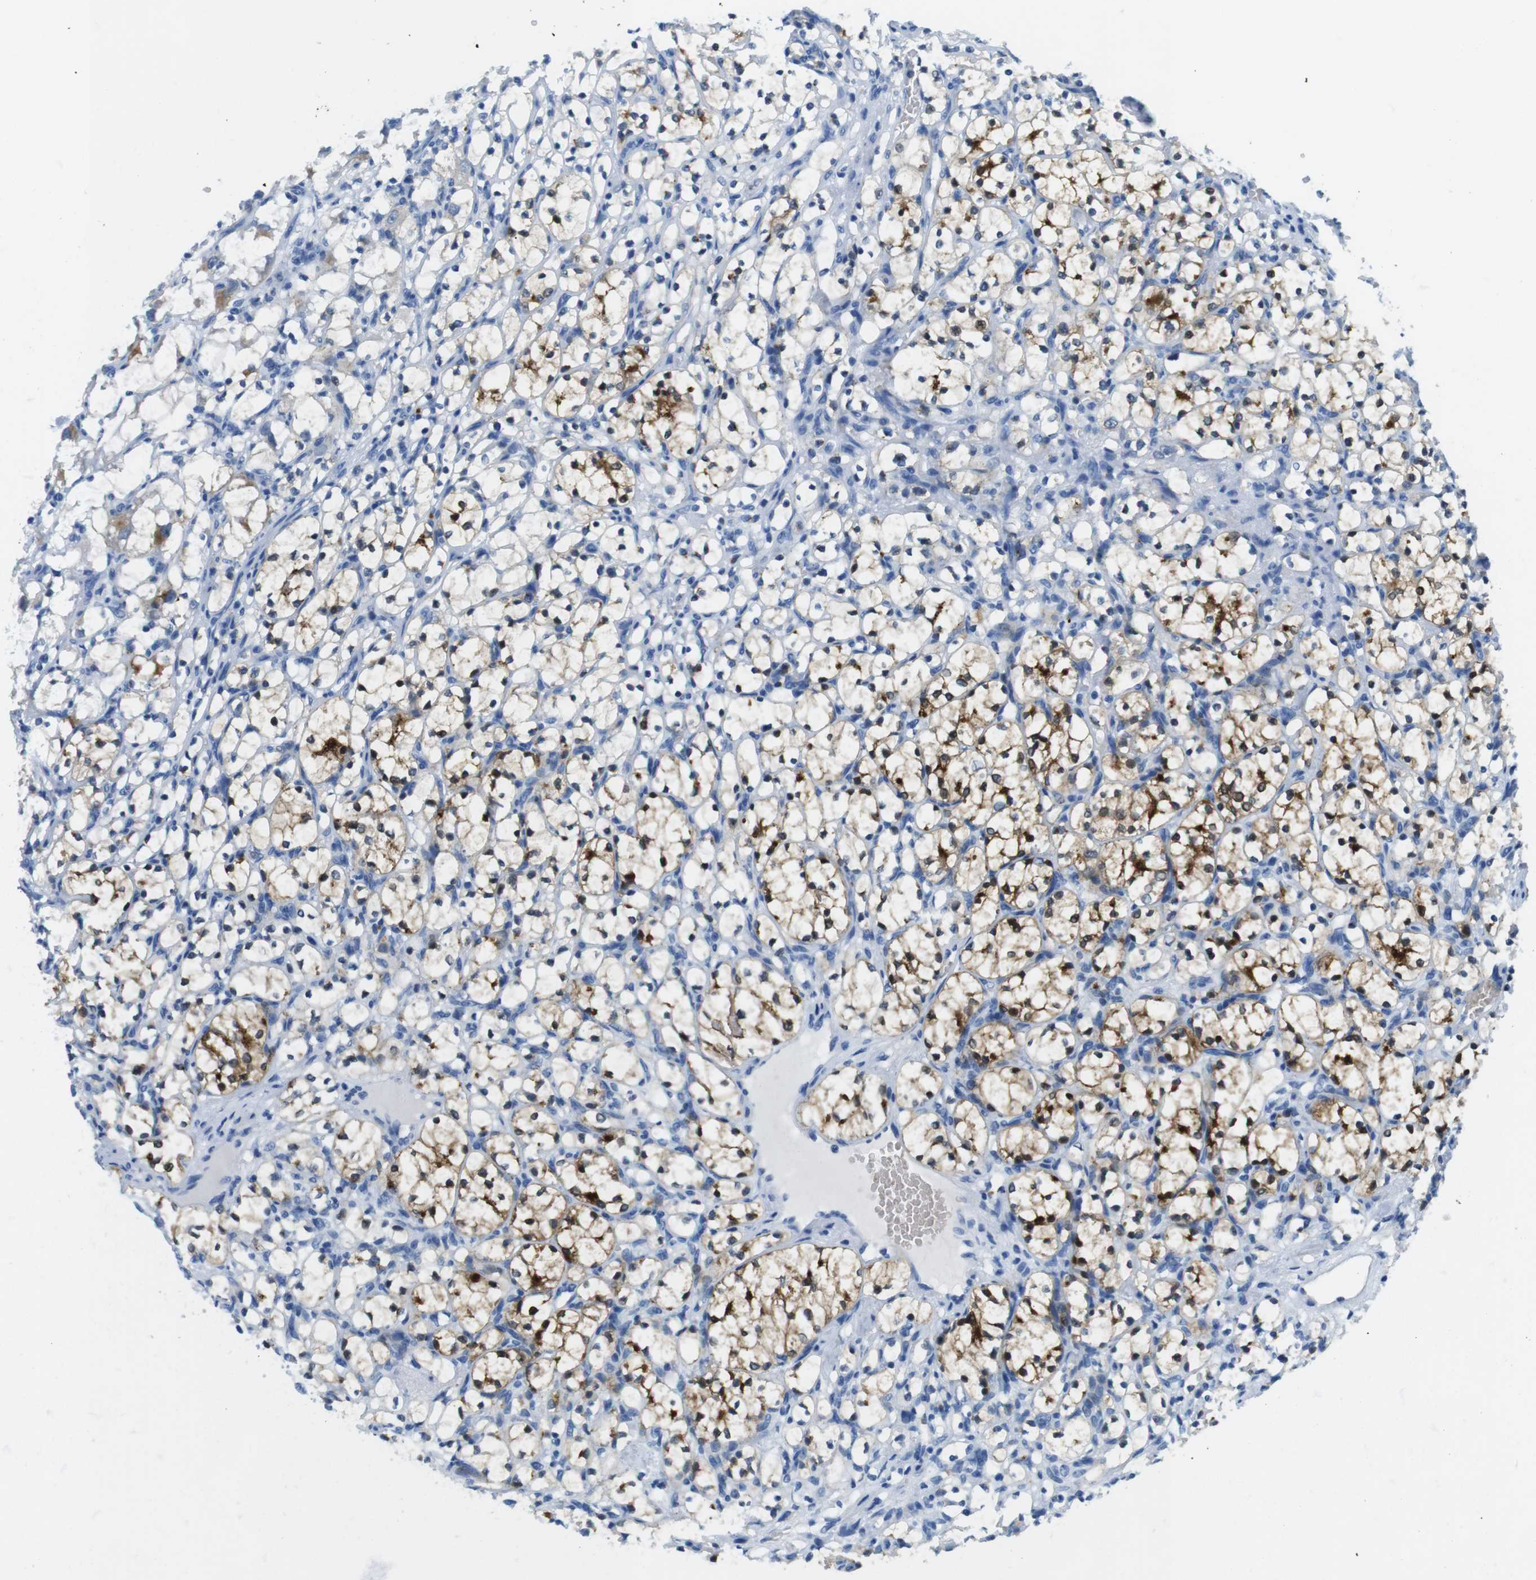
{"staining": {"intensity": "moderate", "quantity": "25%-75%", "location": "cytoplasmic/membranous"}, "tissue": "renal cancer", "cell_type": "Tumor cells", "image_type": "cancer", "snomed": [{"axis": "morphology", "description": "Adenocarcinoma, NOS"}, {"axis": "topography", "description": "Kidney"}], "caption": "Adenocarcinoma (renal) stained with a protein marker demonstrates moderate staining in tumor cells.", "gene": "TFAP2C", "patient": {"sex": "female", "age": 69}}